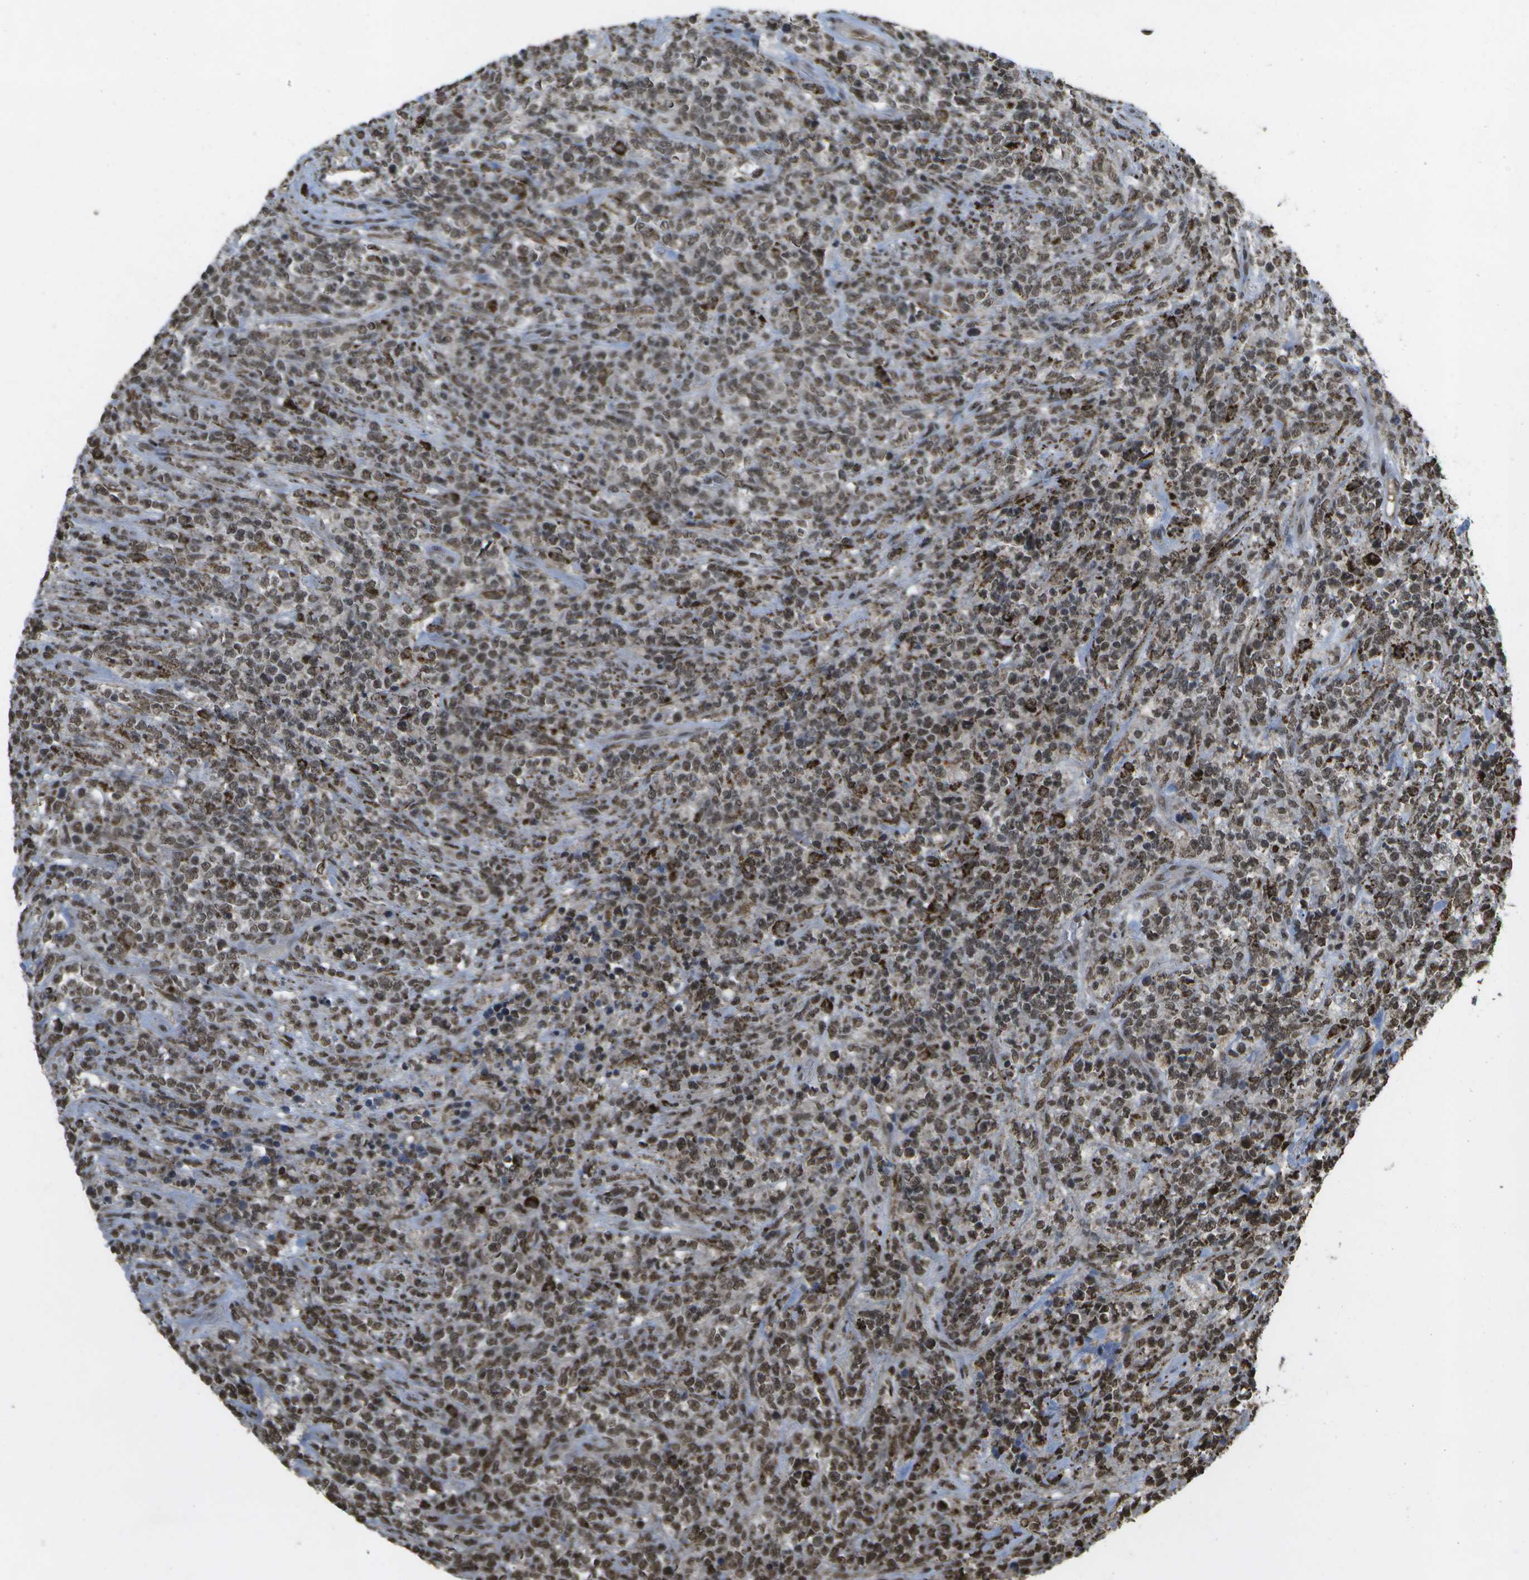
{"staining": {"intensity": "moderate", "quantity": "<25%", "location": "nuclear"}, "tissue": "lymphoma", "cell_type": "Tumor cells", "image_type": "cancer", "snomed": [{"axis": "morphology", "description": "Malignant lymphoma, non-Hodgkin's type, High grade"}, {"axis": "topography", "description": "Soft tissue"}], "caption": "DAB (3,3'-diaminobenzidine) immunohistochemical staining of human malignant lymphoma, non-Hodgkin's type (high-grade) demonstrates moderate nuclear protein expression in approximately <25% of tumor cells. The staining was performed using DAB, with brown indicating positive protein expression. Nuclei are stained blue with hematoxylin.", "gene": "SPEN", "patient": {"sex": "male", "age": 18}}